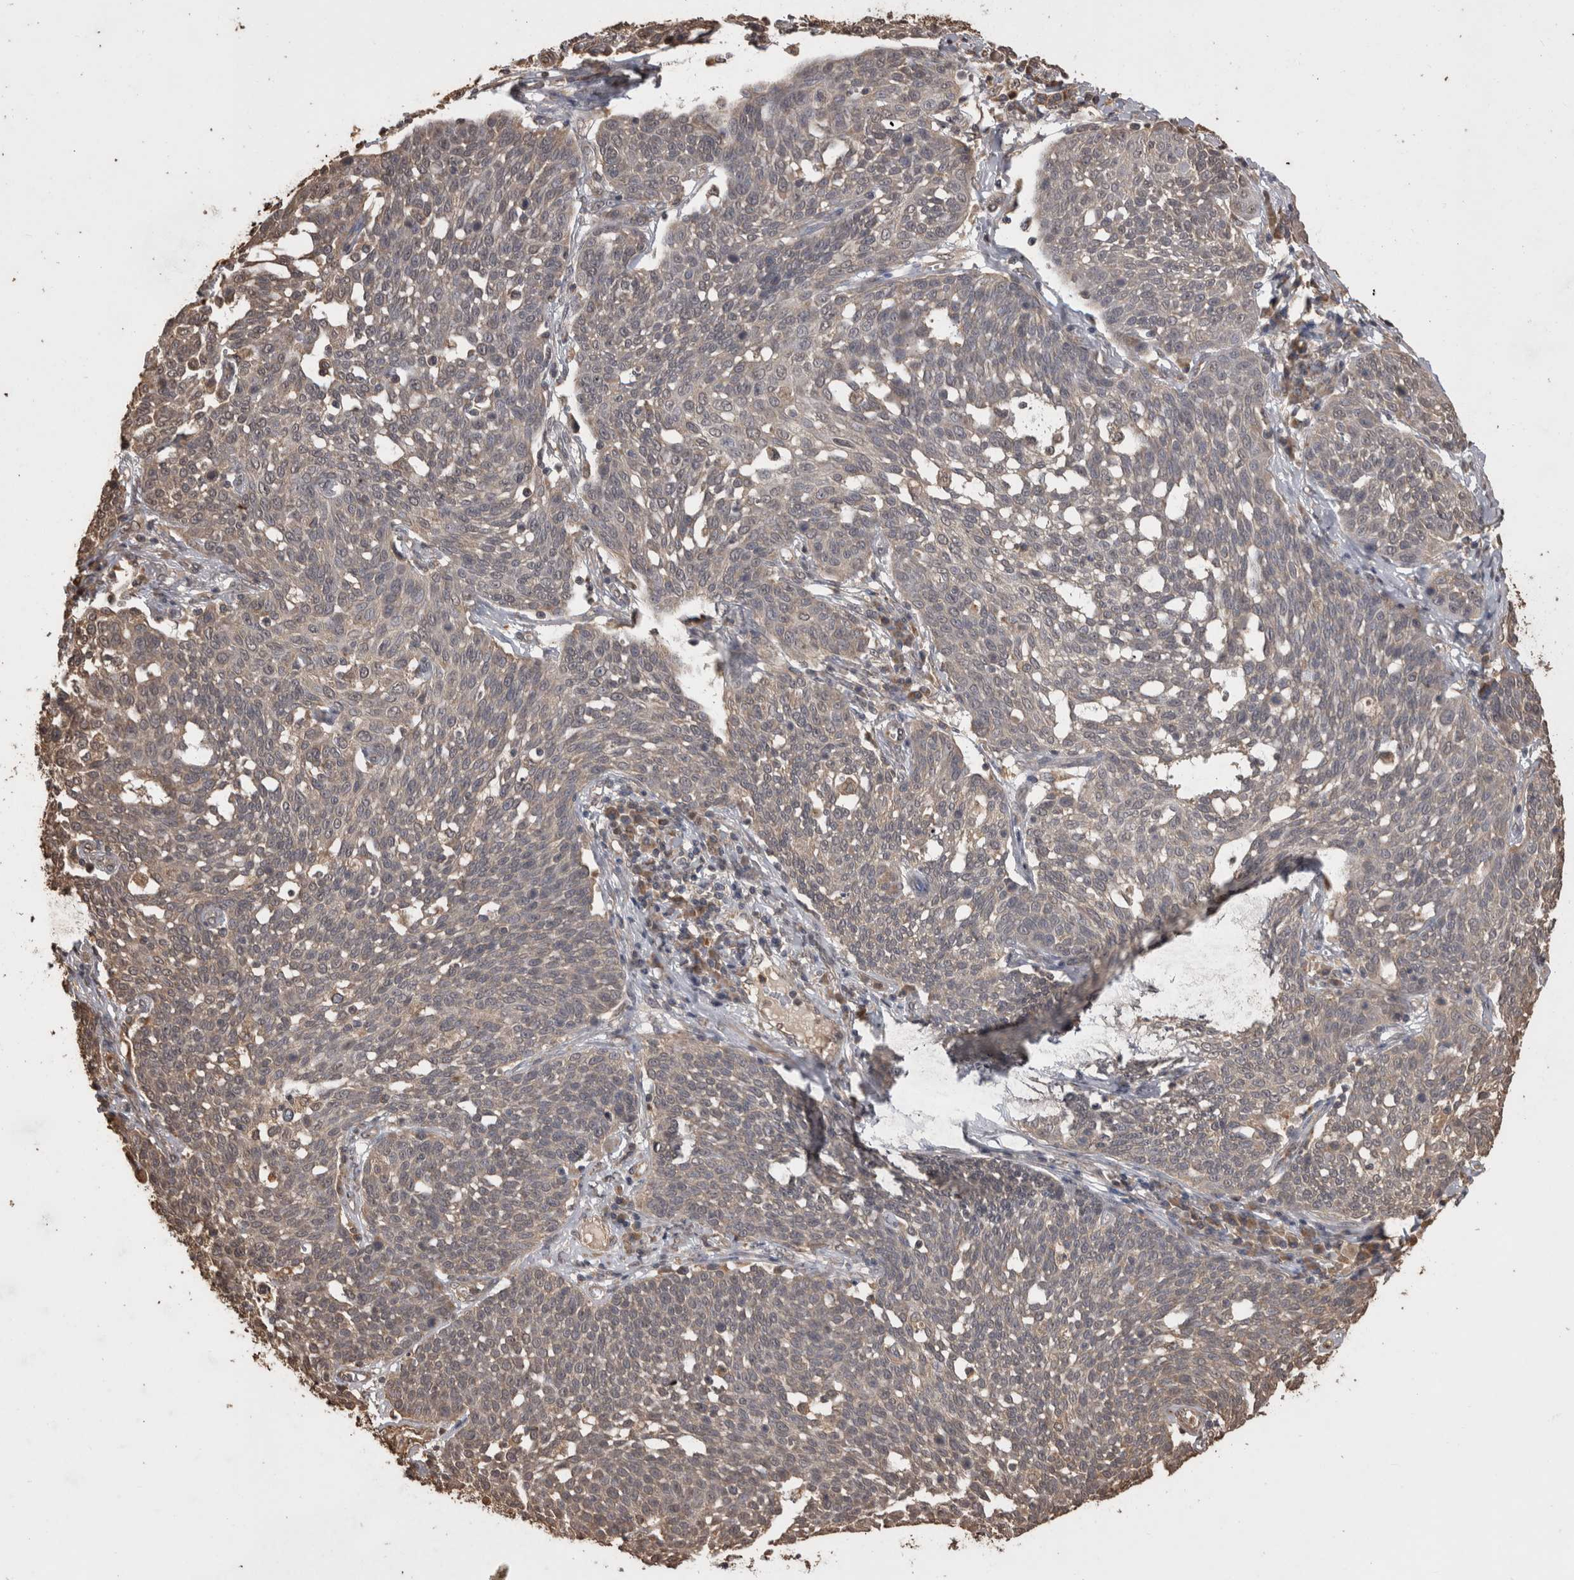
{"staining": {"intensity": "weak", "quantity": "<25%", "location": "cytoplasmic/membranous"}, "tissue": "cervical cancer", "cell_type": "Tumor cells", "image_type": "cancer", "snomed": [{"axis": "morphology", "description": "Squamous cell carcinoma, NOS"}, {"axis": "topography", "description": "Cervix"}], "caption": "DAB immunohistochemical staining of human cervical cancer reveals no significant staining in tumor cells. The staining is performed using DAB brown chromogen with nuclei counter-stained in using hematoxylin.", "gene": "SOCS5", "patient": {"sex": "female", "age": 34}}